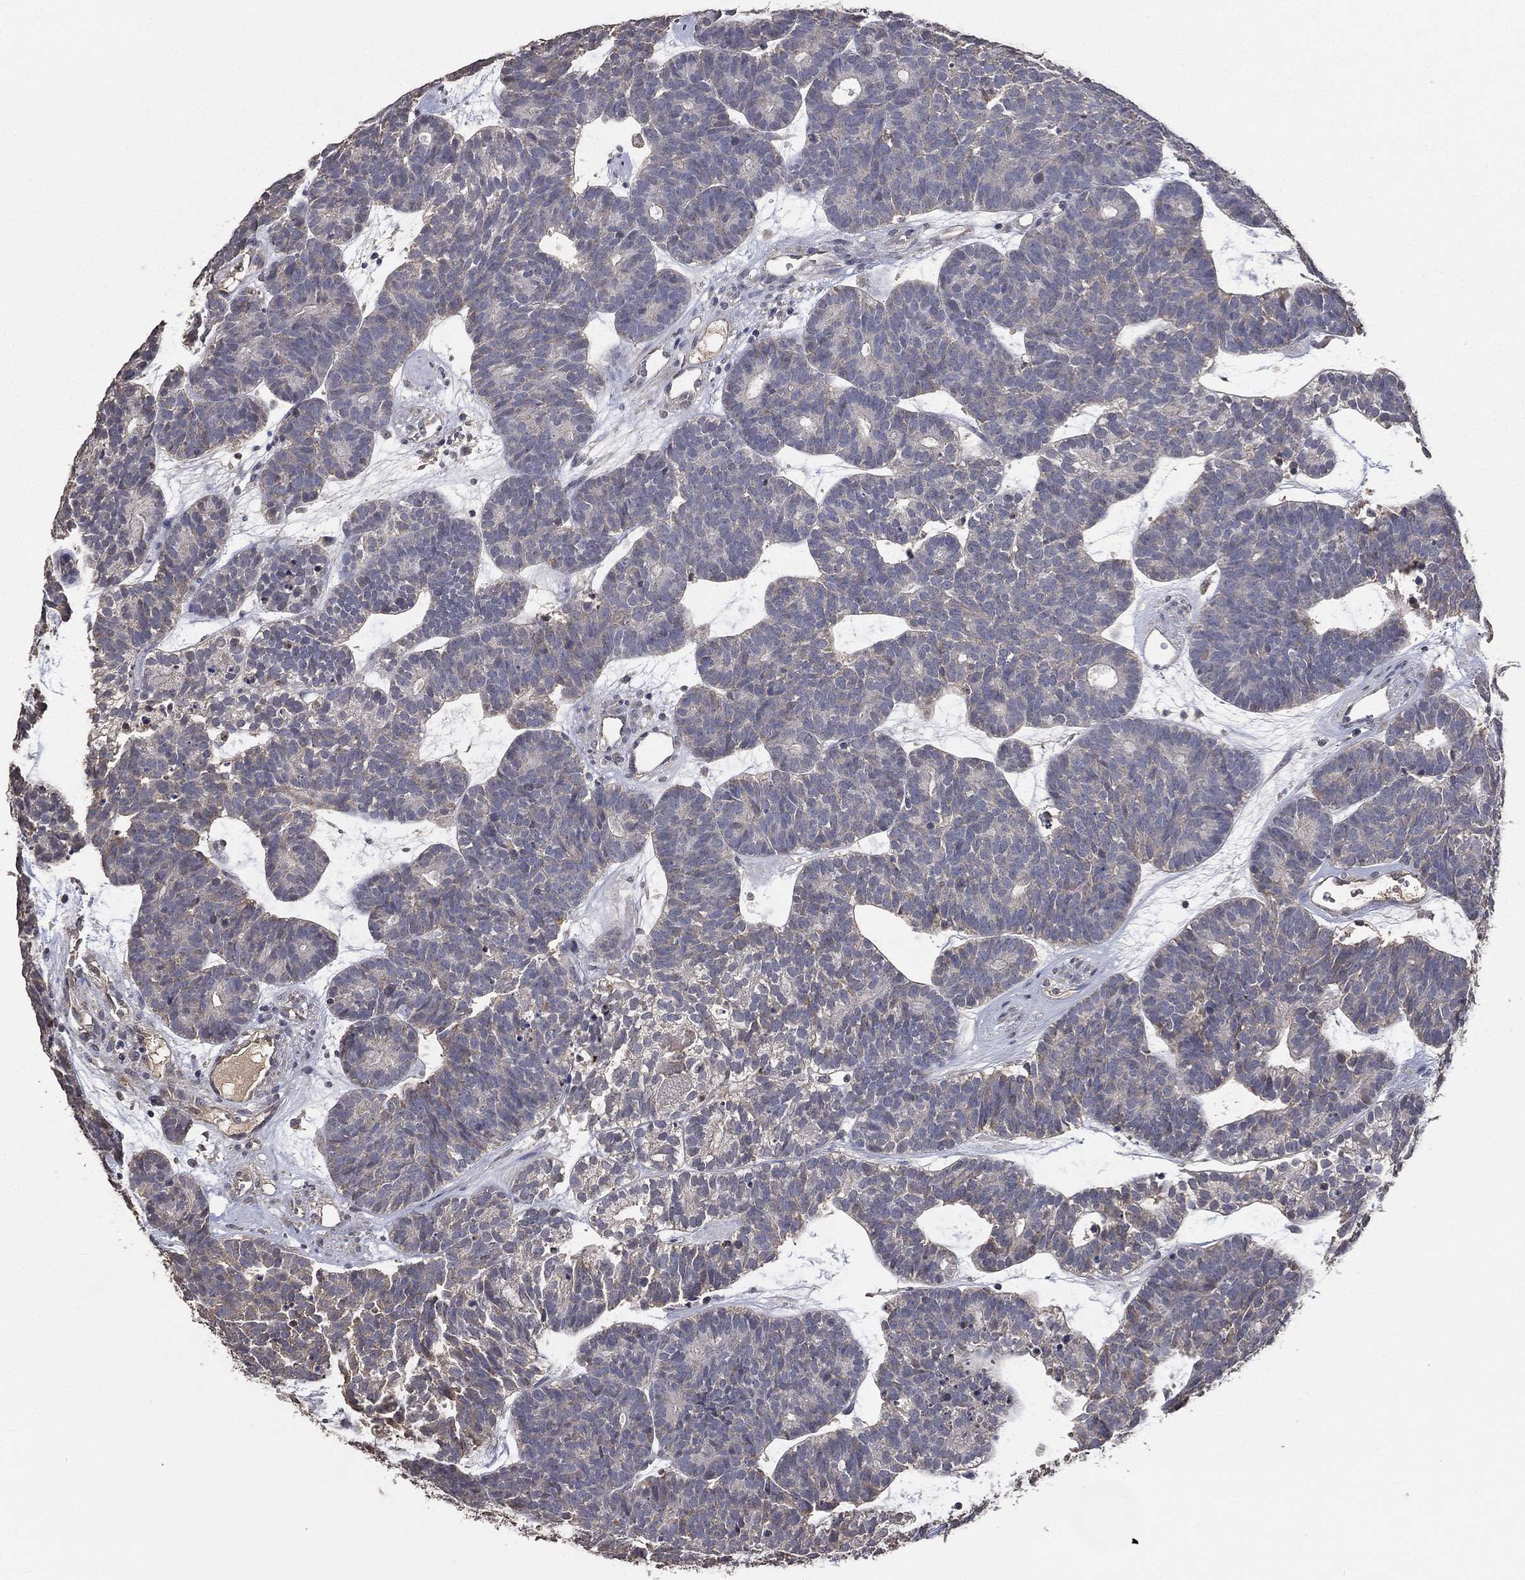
{"staining": {"intensity": "weak", "quantity": "<25%", "location": "cytoplasmic/membranous"}, "tissue": "head and neck cancer", "cell_type": "Tumor cells", "image_type": "cancer", "snomed": [{"axis": "morphology", "description": "Adenocarcinoma, NOS"}, {"axis": "topography", "description": "Head-Neck"}], "caption": "A high-resolution photomicrograph shows IHC staining of head and neck adenocarcinoma, which displays no significant expression in tumor cells. Nuclei are stained in blue.", "gene": "SNAP25", "patient": {"sex": "female", "age": 81}}